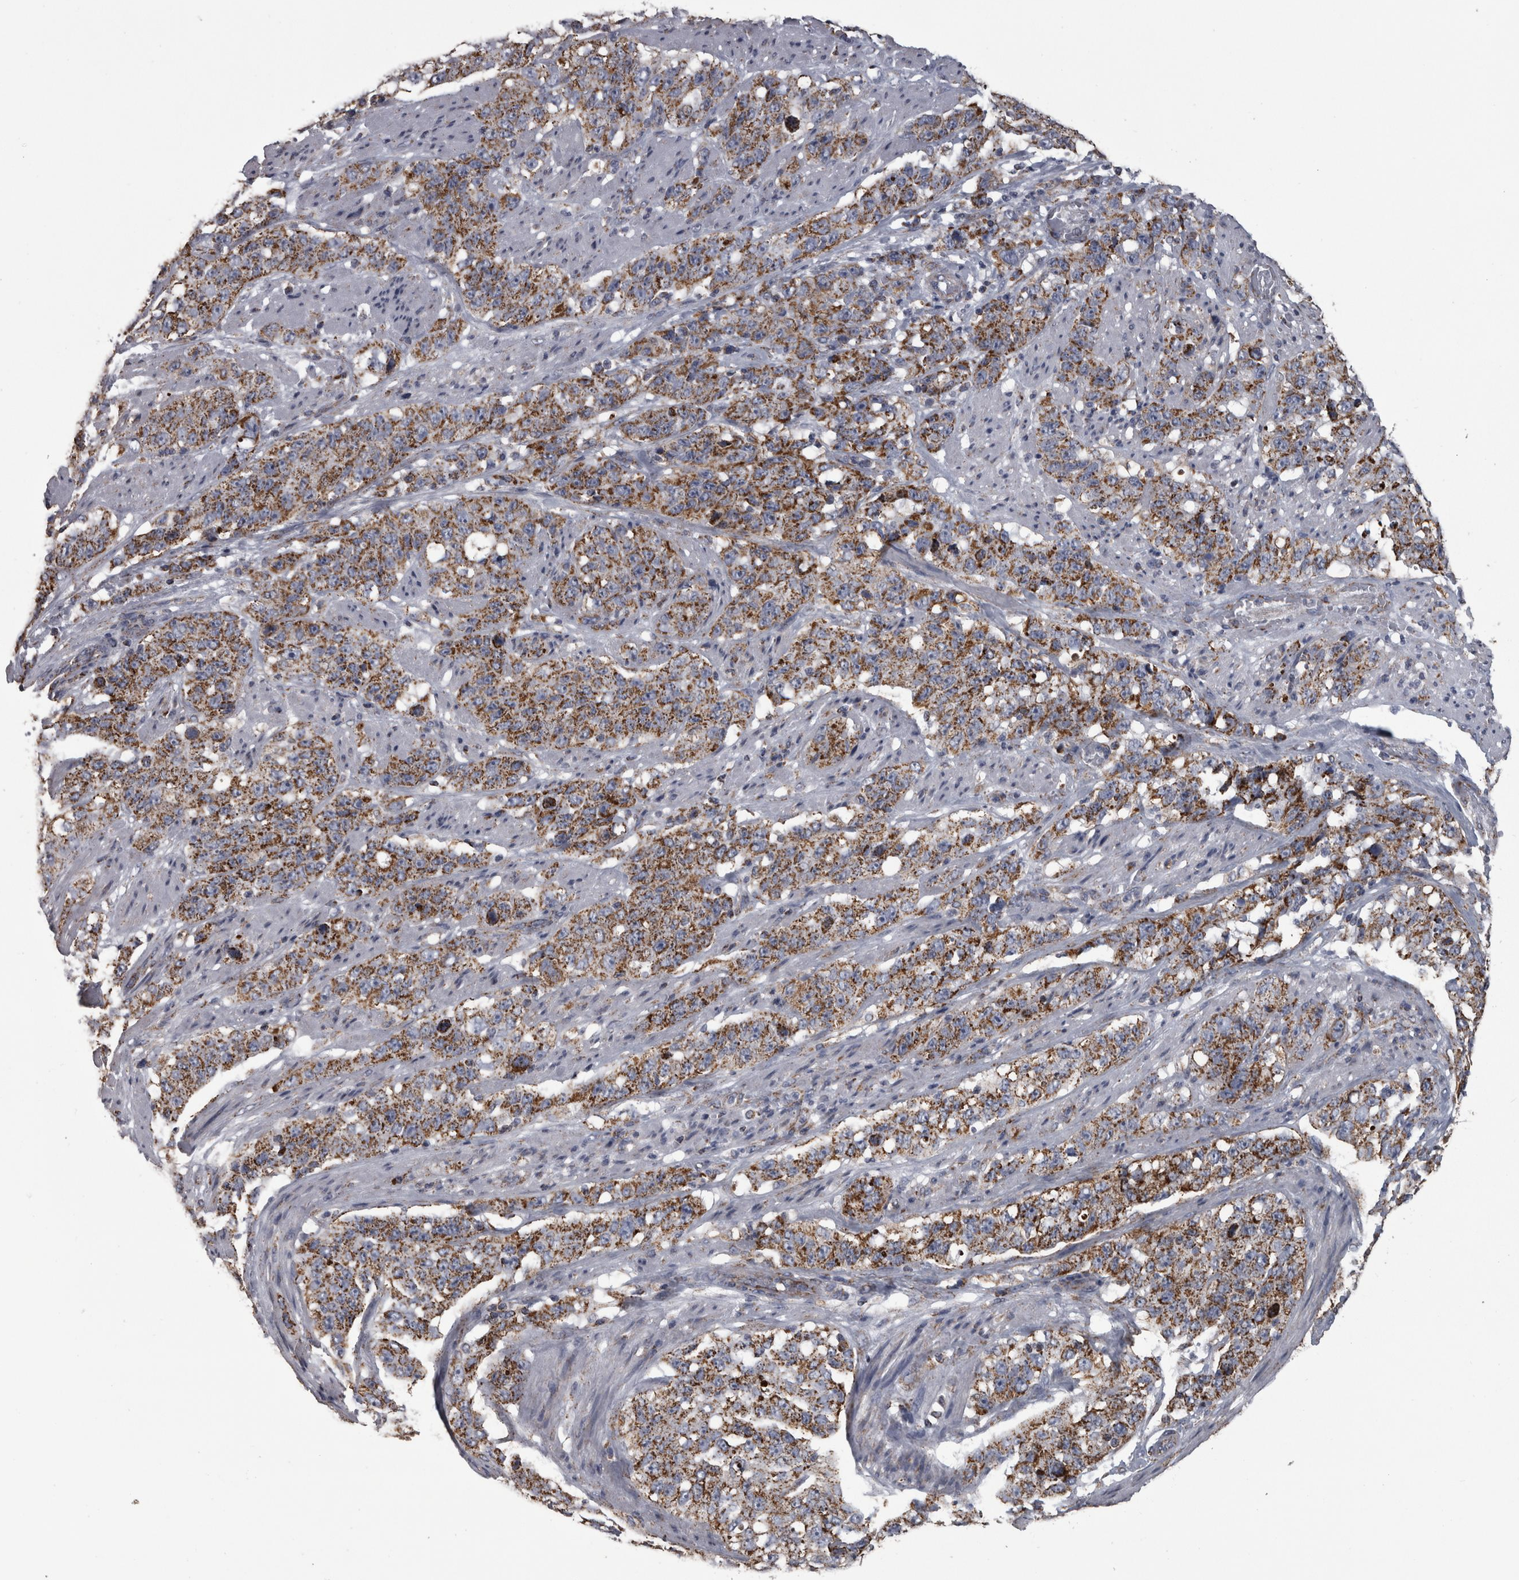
{"staining": {"intensity": "moderate", "quantity": ">75%", "location": "cytoplasmic/membranous"}, "tissue": "stomach cancer", "cell_type": "Tumor cells", "image_type": "cancer", "snomed": [{"axis": "morphology", "description": "Adenocarcinoma, NOS"}, {"axis": "topography", "description": "Stomach"}], "caption": "A brown stain highlights moderate cytoplasmic/membranous staining of a protein in stomach cancer tumor cells.", "gene": "MDH2", "patient": {"sex": "male", "age": 48}}